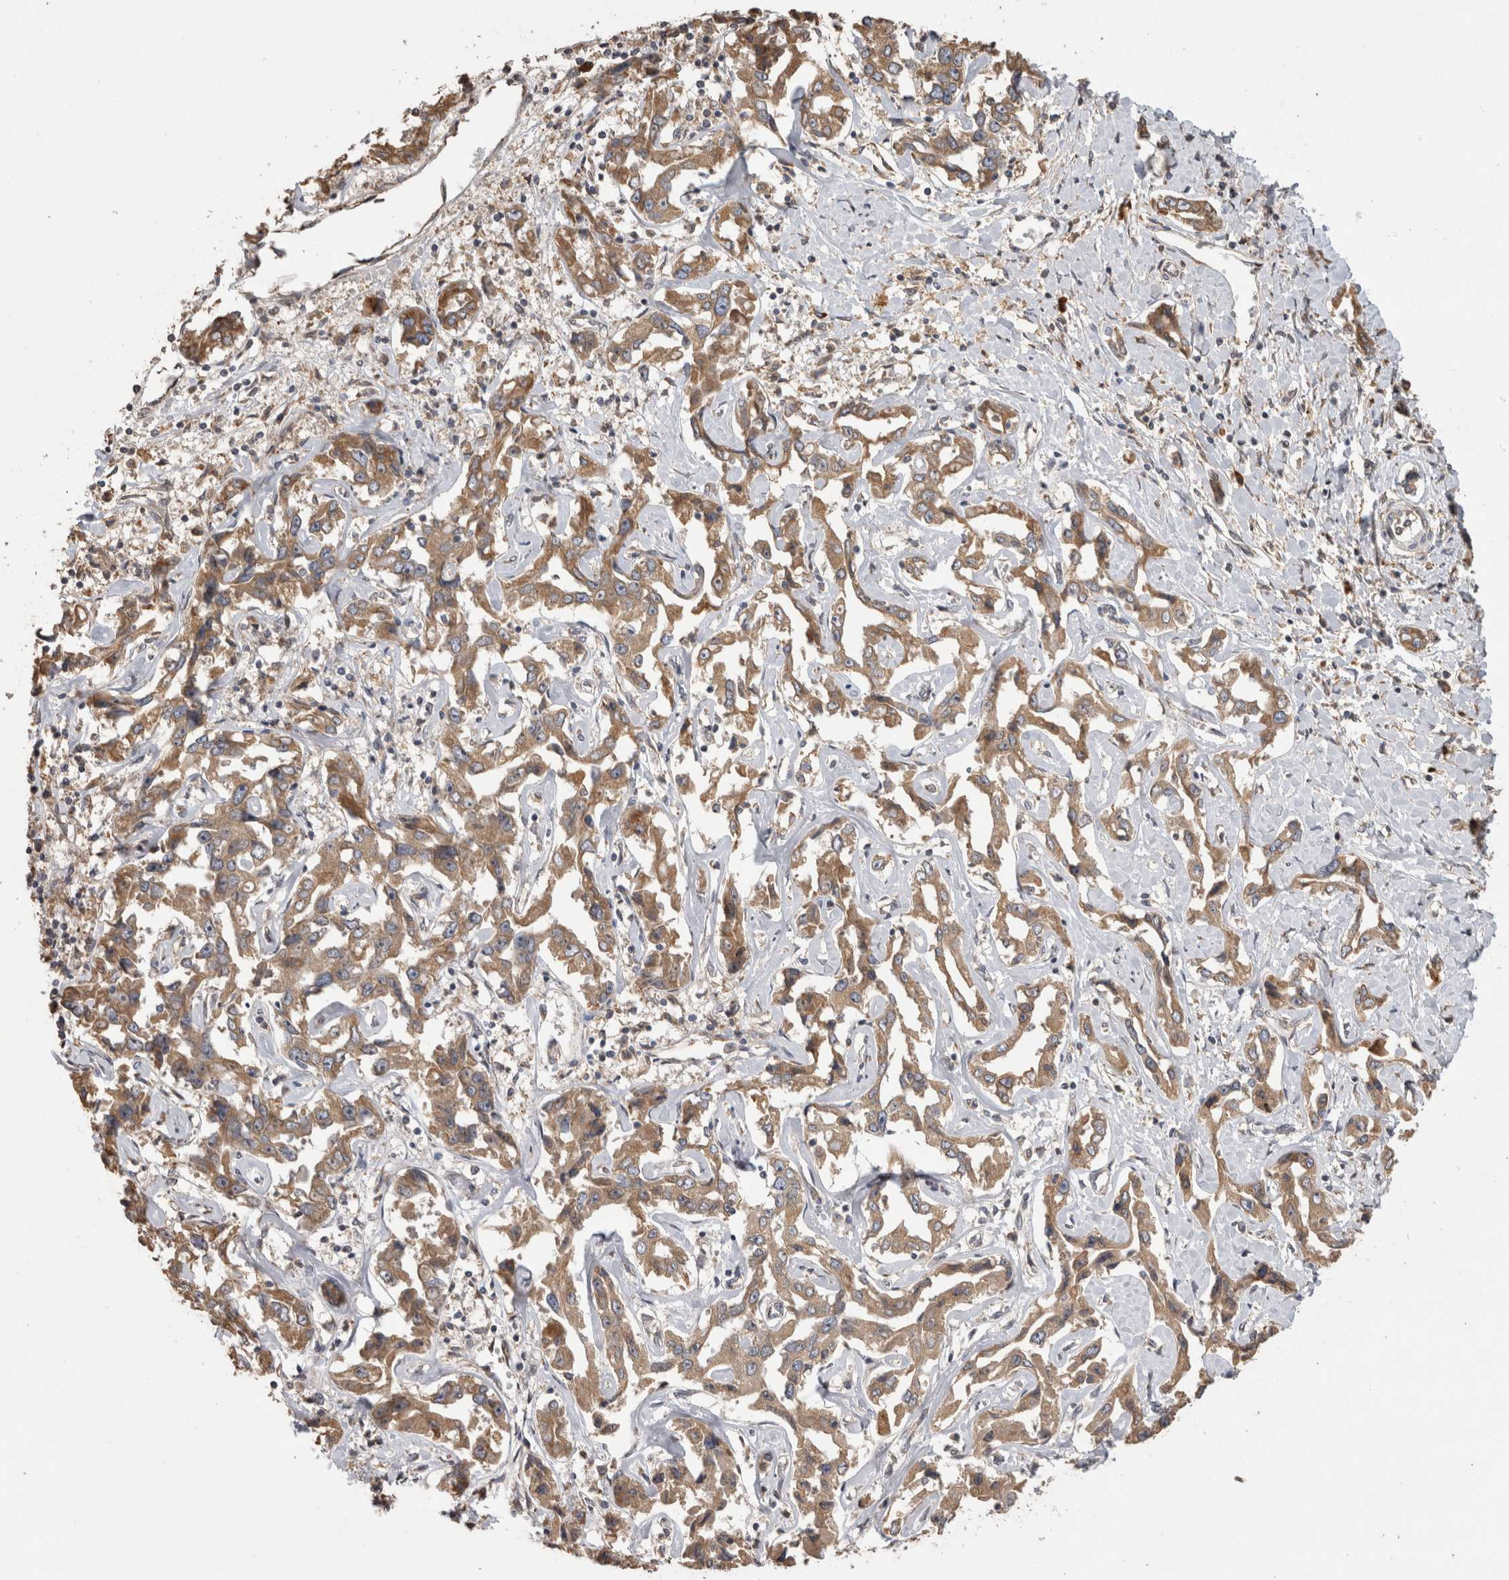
{"staining": {"intensity": "moderate", "quantity": ">75%", "location": "cytoplasmic/membranous"}, "tissue": "liver cancer", "cell_type": "Tumor cells", "image_type": "cancer", "snomed": [{"axis": "morphology", "description": "Cholangiocarcinoma"}, {"axis": "topography", "description": "Liver"}], "caption": "Immunohistochemistry of human cholangiocarcinoma (liver) exhibits medium levels of moderate cytoplasmic/membranous staining in about >75% of tumor cells. The protein is shown in brown color, while the nuclei are stained blue.", "gene": "TBCE", "patient": {"sex": "male", "age": 59}}